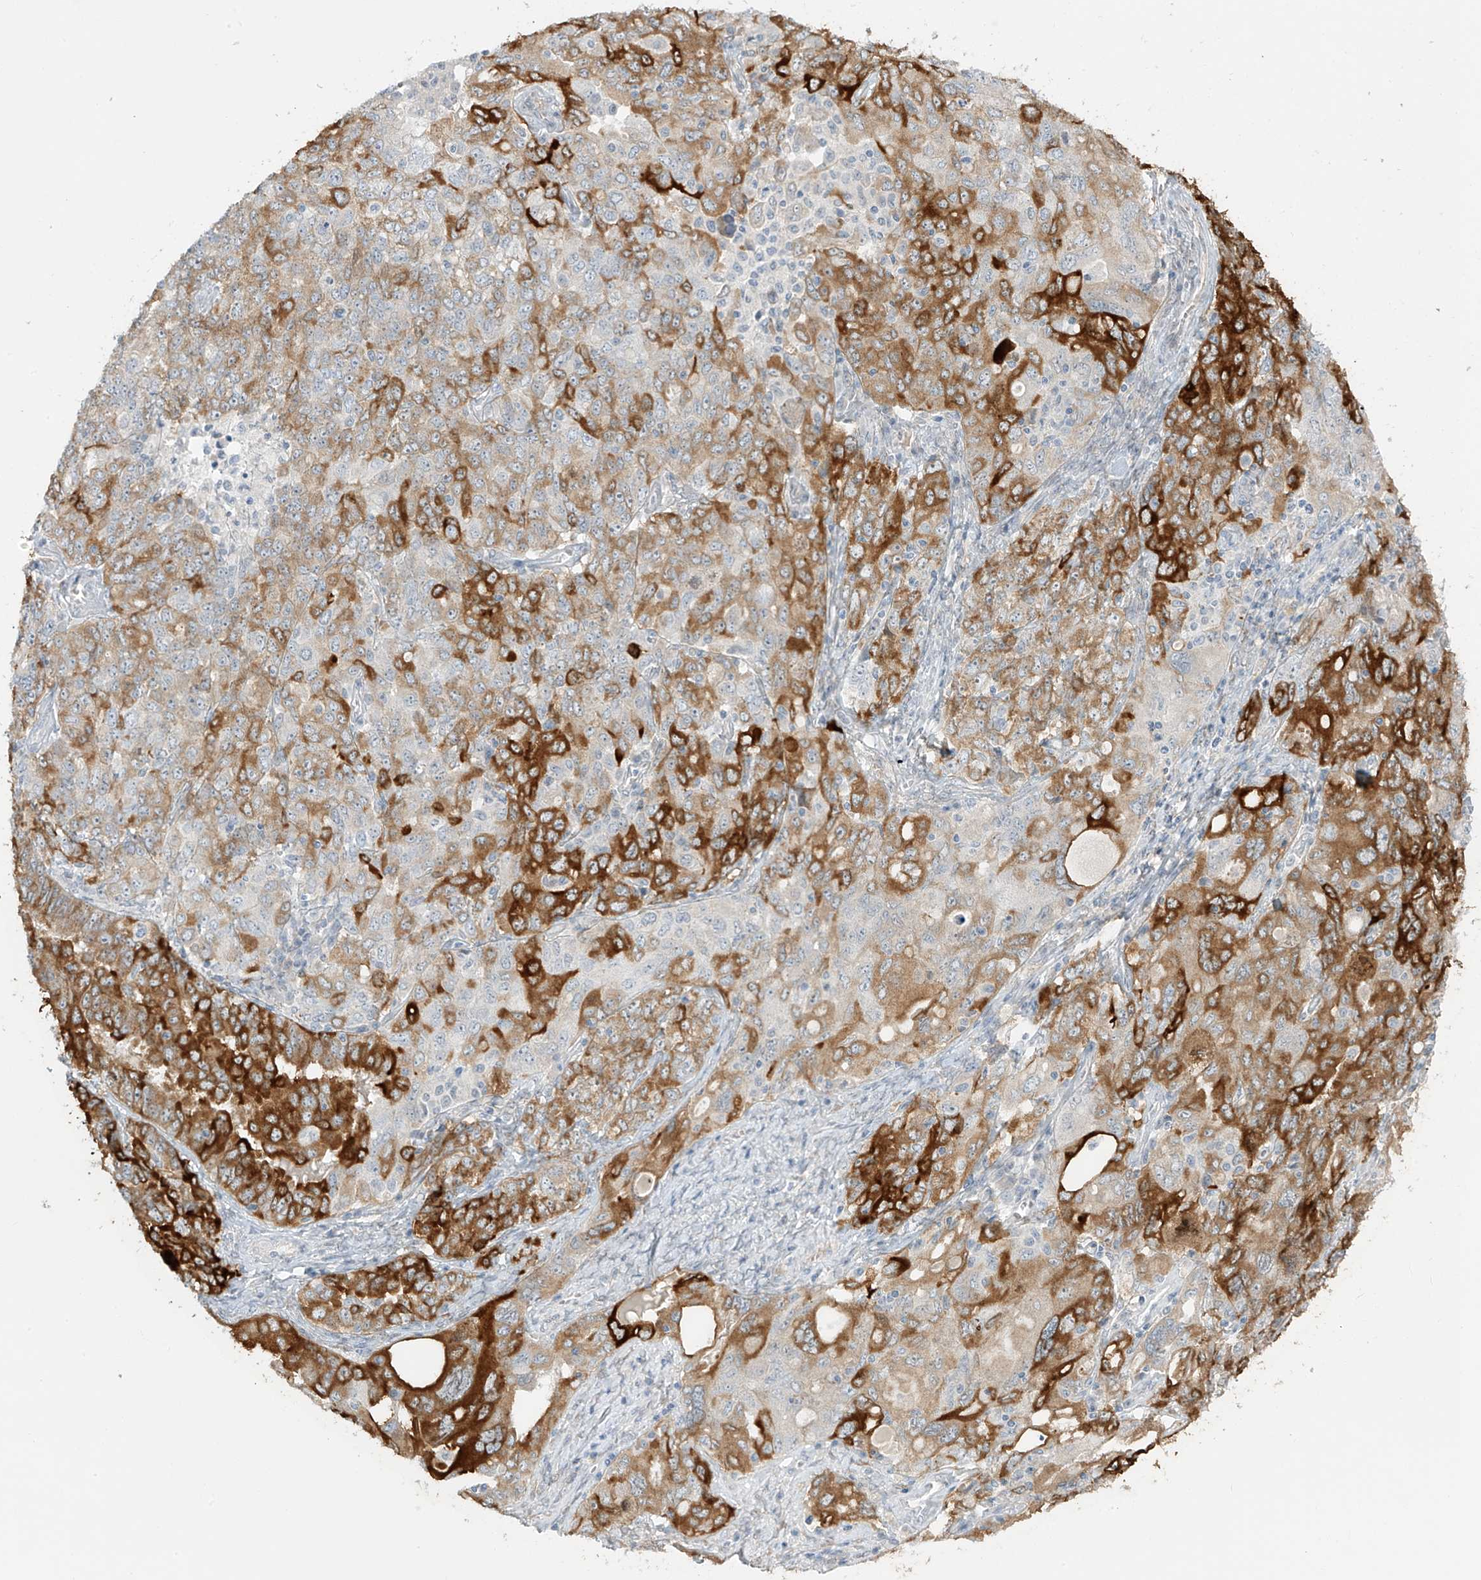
{"staining": {"intensity": "strong", "quantity": "25%-75%", "location": "cytoplasmic/membranous"}, "tissue": "ovarian cancer", "cell_type": "Tumor cells", "image_type": "cancer", "snomed": [{"axis": "morphology", "description": "Carcinoma, endometroid"}, {"axis": "topography", "description": "Ovary"}], "caption": "Immunohistochemistry (IHC) (DAB) staining of endometroid carcinoma (ovarian) displays strong cytoplasmic/membranous protein staining in approximately 25%-75% of tumor cells.", "gene": "DCDC2", "patient": {"sex": "female", "age": 62}}